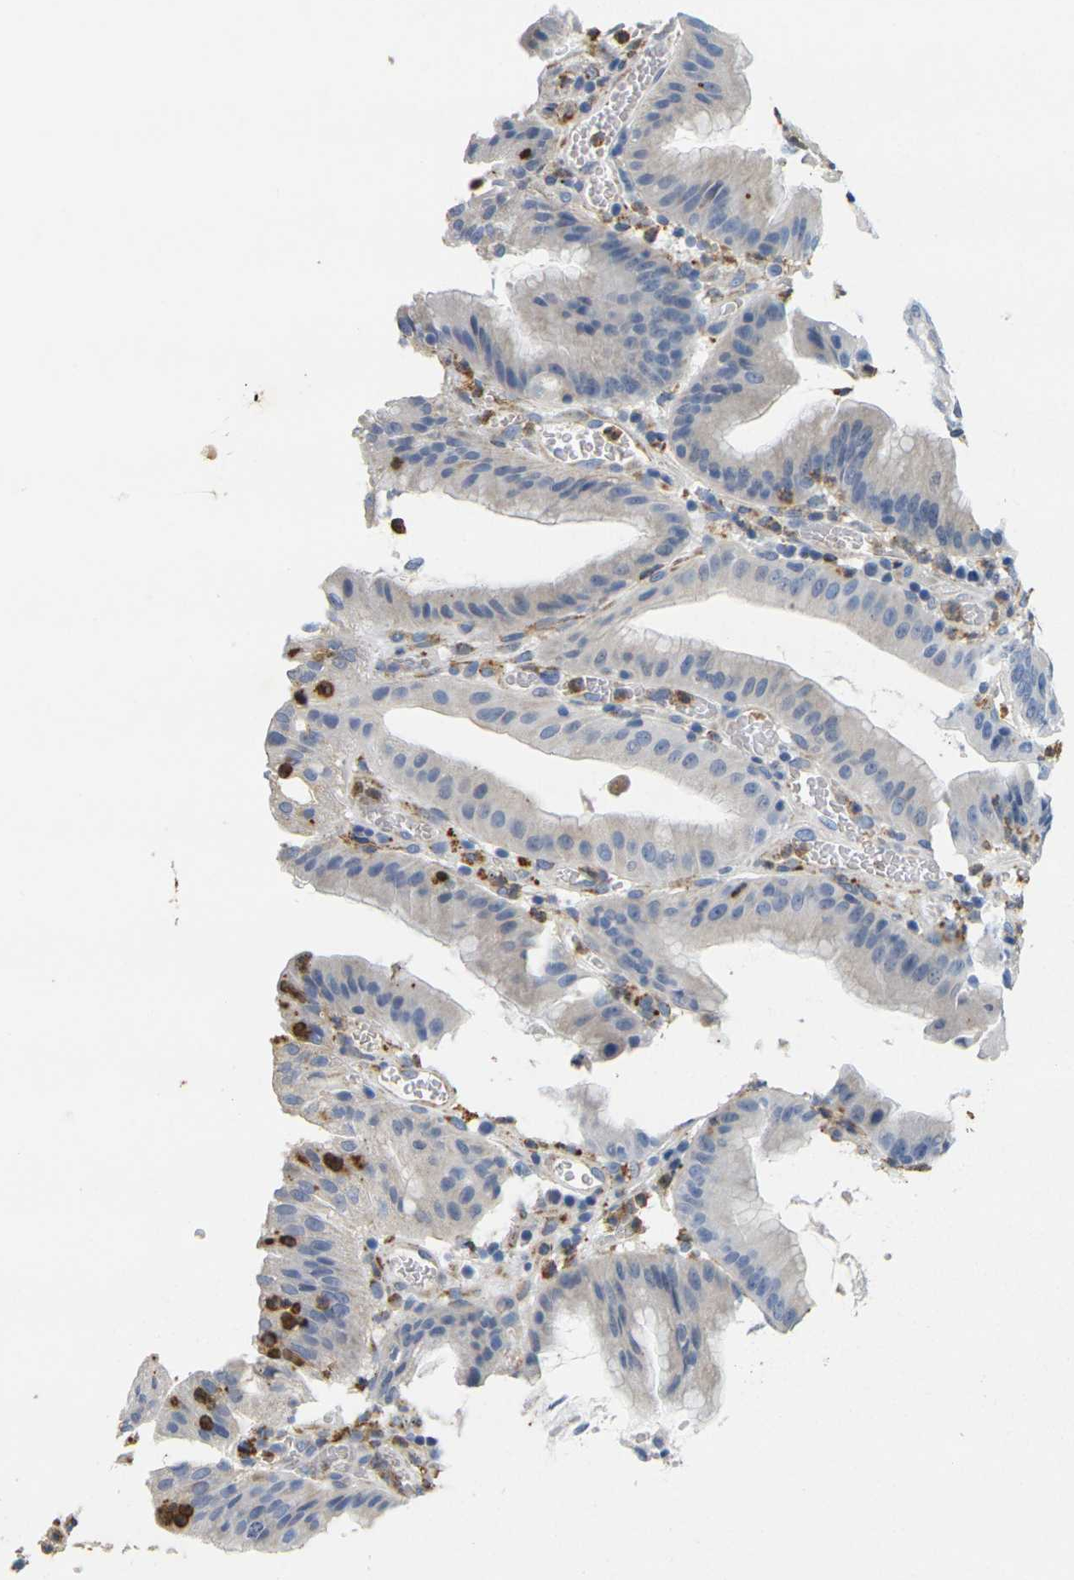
{"staining": {"intensity": "negative", "quantity": "none", "location": "none"}, "tissue": "stomach cancer", "cell_type": "Tumor cells", "image_type": "cancer", "snomed": [{"axis": "morphology", "description": "Normal tissue, NOS"}, {"axis": "morphology", "description": "Adenocarcinoma, NOS"}, {"axis": "topography", "description": "Stomach"}], "caption": "Tumor cells are negative for protein expression in human stomach adenocarcinoma. (DAB IHC with hematoxylin counter stain).", "gene": "KLK5", "patient": {"sex": "male", "age": 48}}